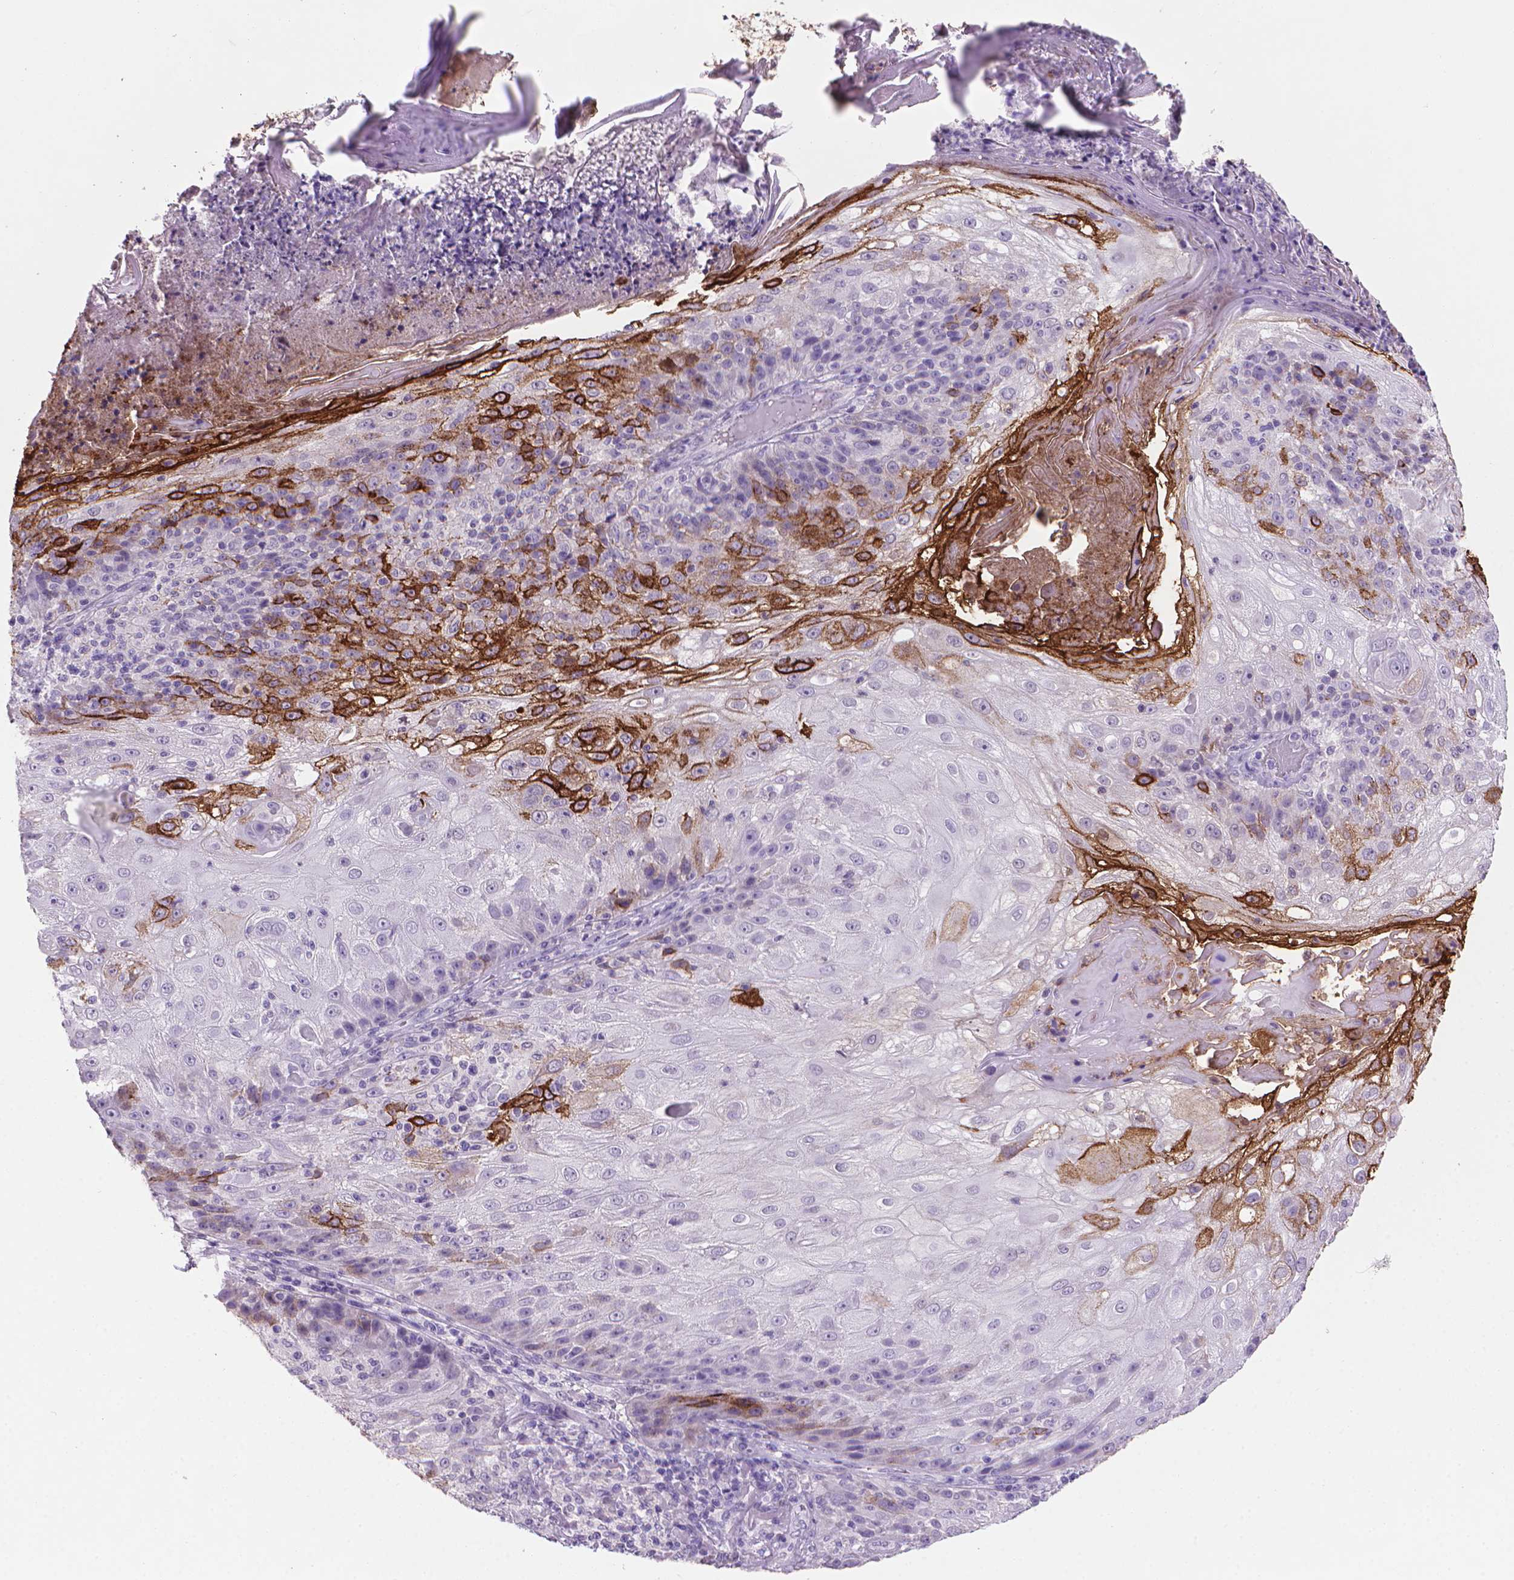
{"staining": {"intensity": "strong", "quantity": "<25%", "location": "cytoplasmic/membranous"}, "tissue": "skin cancer", "cell_type": "Tumor cells", "image_type": "cancer", "snomed": [{"axis": "morphology", "description": "Normal tissue, NOS"}, {"axis": "morphology", "description": "Squamous cell carcinoma, NOS"}, {"axis": "topography", "description": "Skin"}], "caption": "Strong cytoplasmic/membranous positivity for a protein is identified in approximately <25% of tumor cells of skin squamous cell carcinoma using IHC.", "gene": "MUC1", "patient": {"sex": "female", "age": 83}}